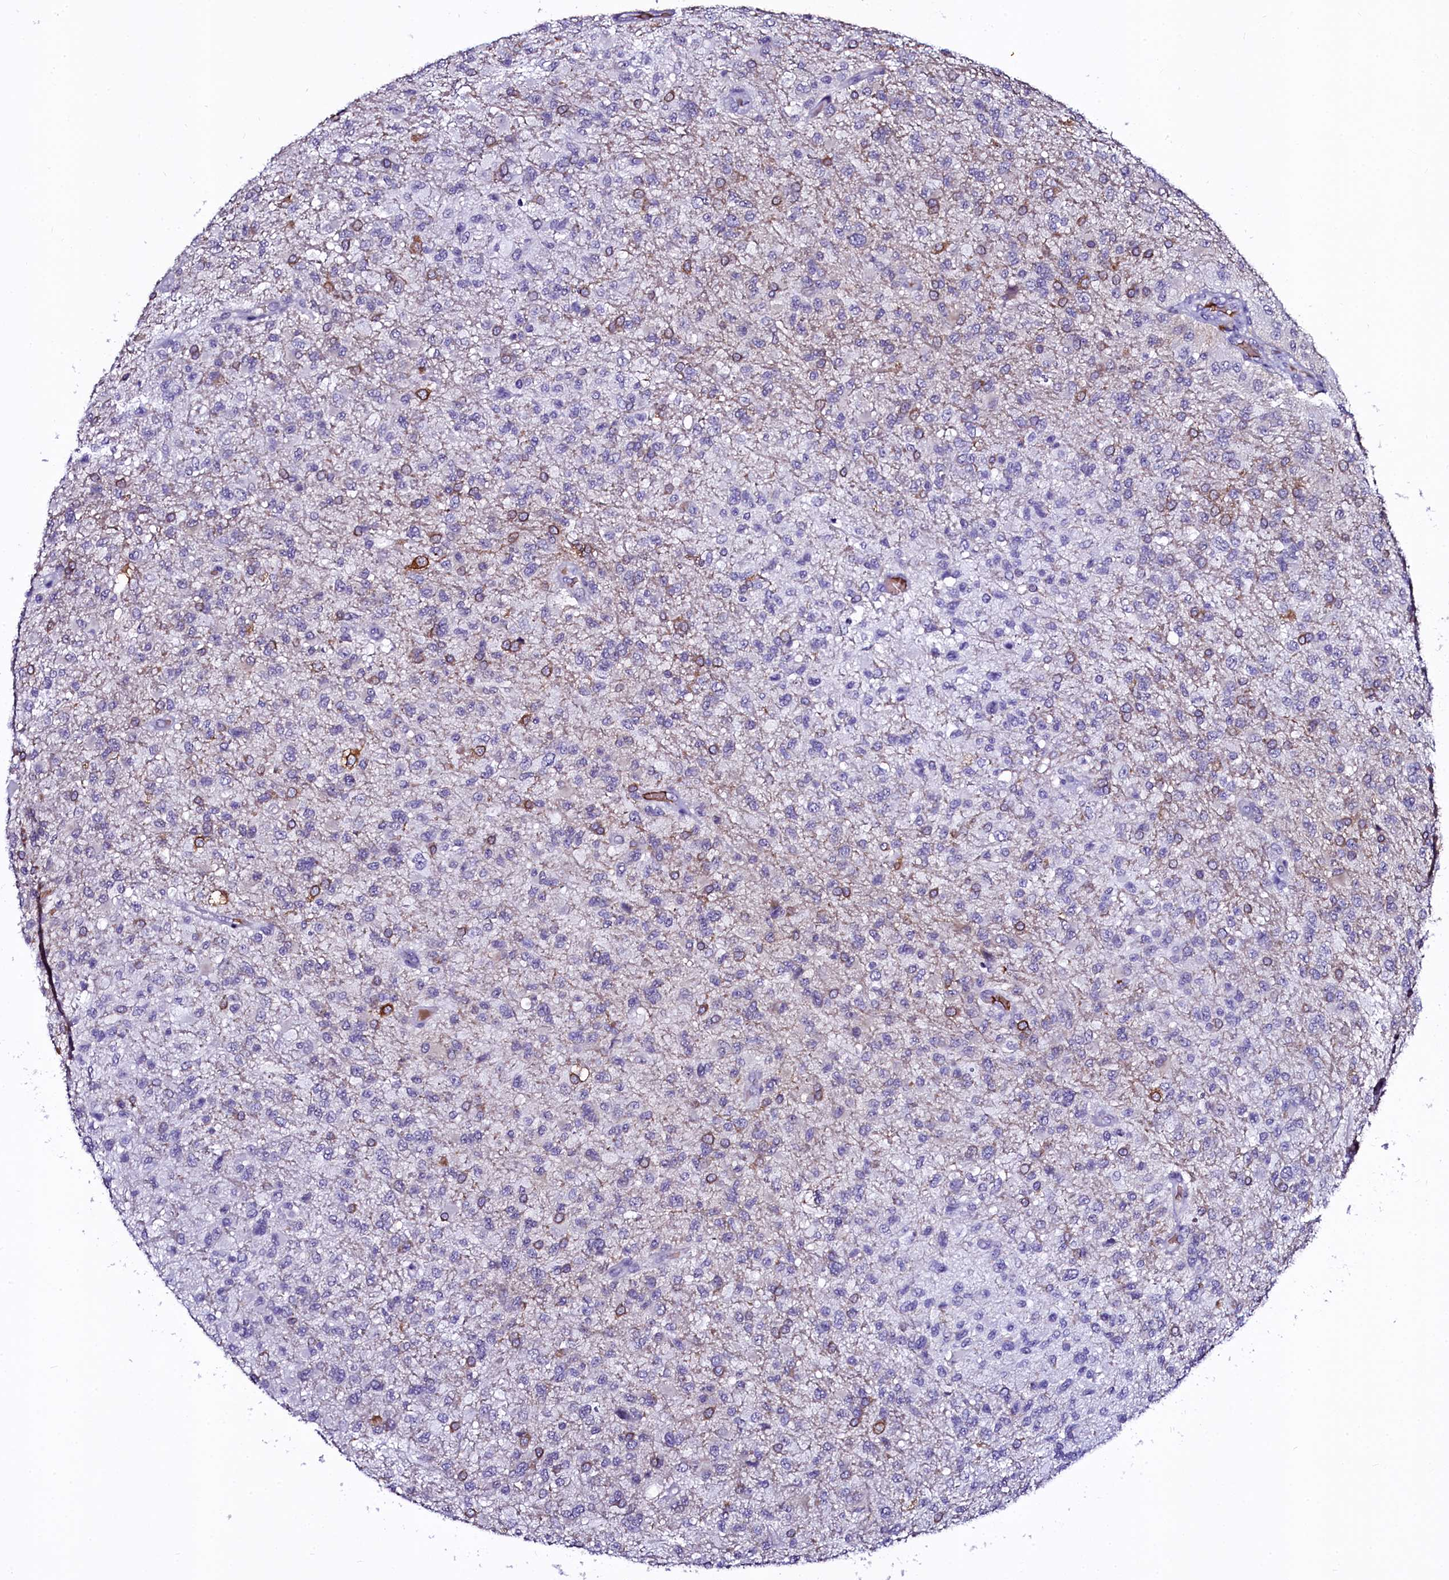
{"staining": {"intensity": "moderate", "quantity": "<25%", "location": "cytoplasmic/membranous"}, "tissue": "glioma", "cell_type": "Tumor cells", "image_type": "cancer", "snomed": [{"axis": "morphology", "description": "Glioma, malignant, High grade"}, {"axis": "topography", "description": "Brain"}], "caption": "Human malignant glioma (high-grade) stained with a brown dye displays moderate cytoplasmic/membranous positive expression in approximately <25% of tumor cells.", "gene": "CTDSPL2", "patient": {"sex": "female", "age": 74}}